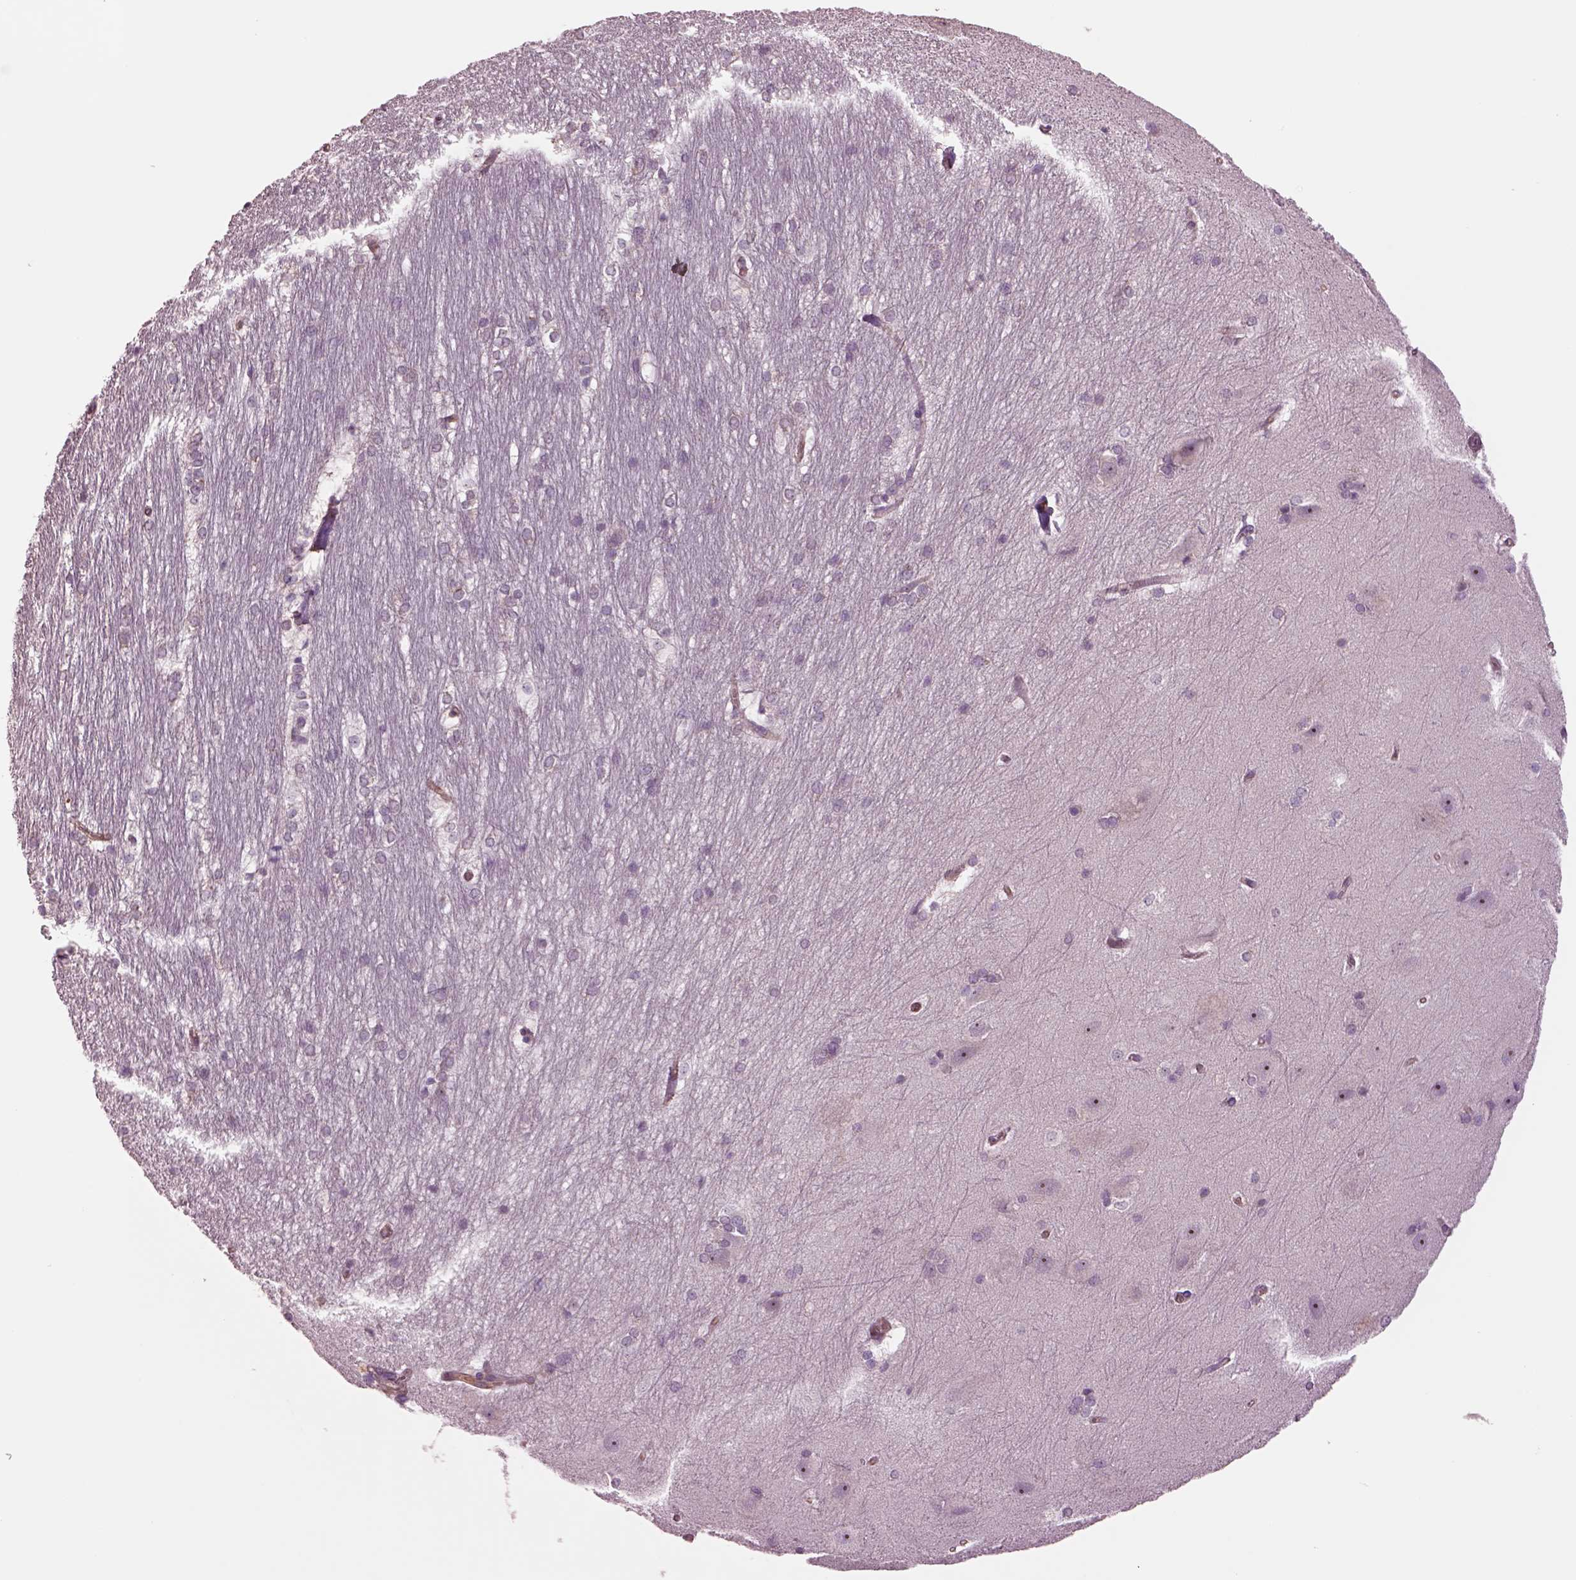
{"staining": {"intensity": "negative", "quantity": "none", "location": "none"}, "tissue": "hippocampus", "cell_type": "Glial cells", "image_type": "normal", "snomed": [{"axis": "morphology", "description": "Normal tissue, NOS"}, {"axis": "topography", "description": "Cerebral cortex"}, {"axis": "topography", "description": "Hippocampus"}], "caption": "Protein analysis of normal hippocampus reveals no significant positivity in glial cells. The staining is performed using DAB brown chromogen with nuclei counter-stained in using hematoxylin.", "gene": "HTR1B", "patient": {"sex": "female", "age": 19}}